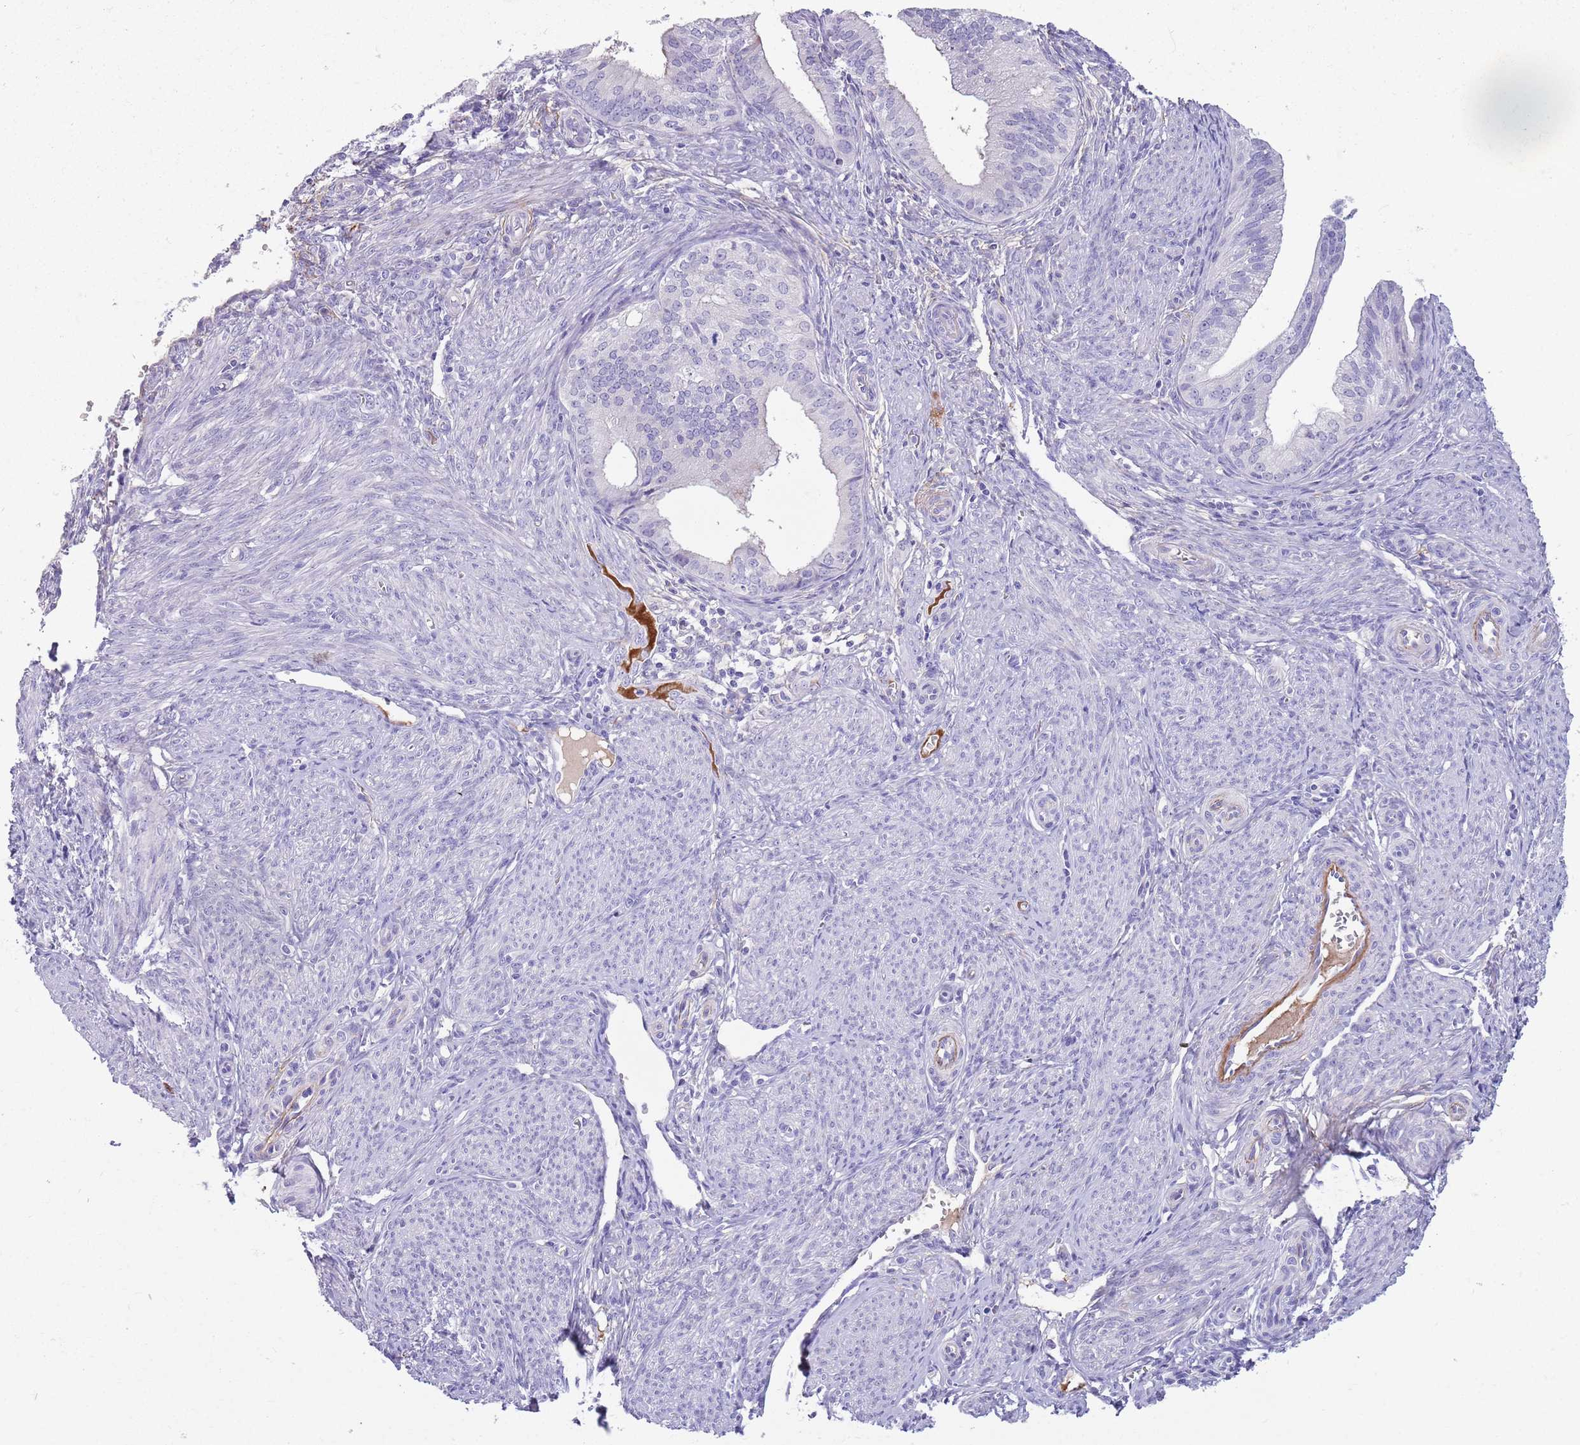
{"staining": {"intensity": "negative", "quantity": "none", "location": "none"}, "tissue": "endometrial cancer", "cell_type": "Tumor cells", "image_type": "cancer", "snomed": [{"axis": "morphology", "description": "Adenocarcinoma, NOS"}, {"axis": "topography", "description": "Endometrium"}], "caption": "Immunohistochemical staining of human endometrial cancer (adenocarcinoma) reveals no significant expression in tumor cells.", "gene": "LEPROTL1", "patient": {"sex": "female", "age": 50}}